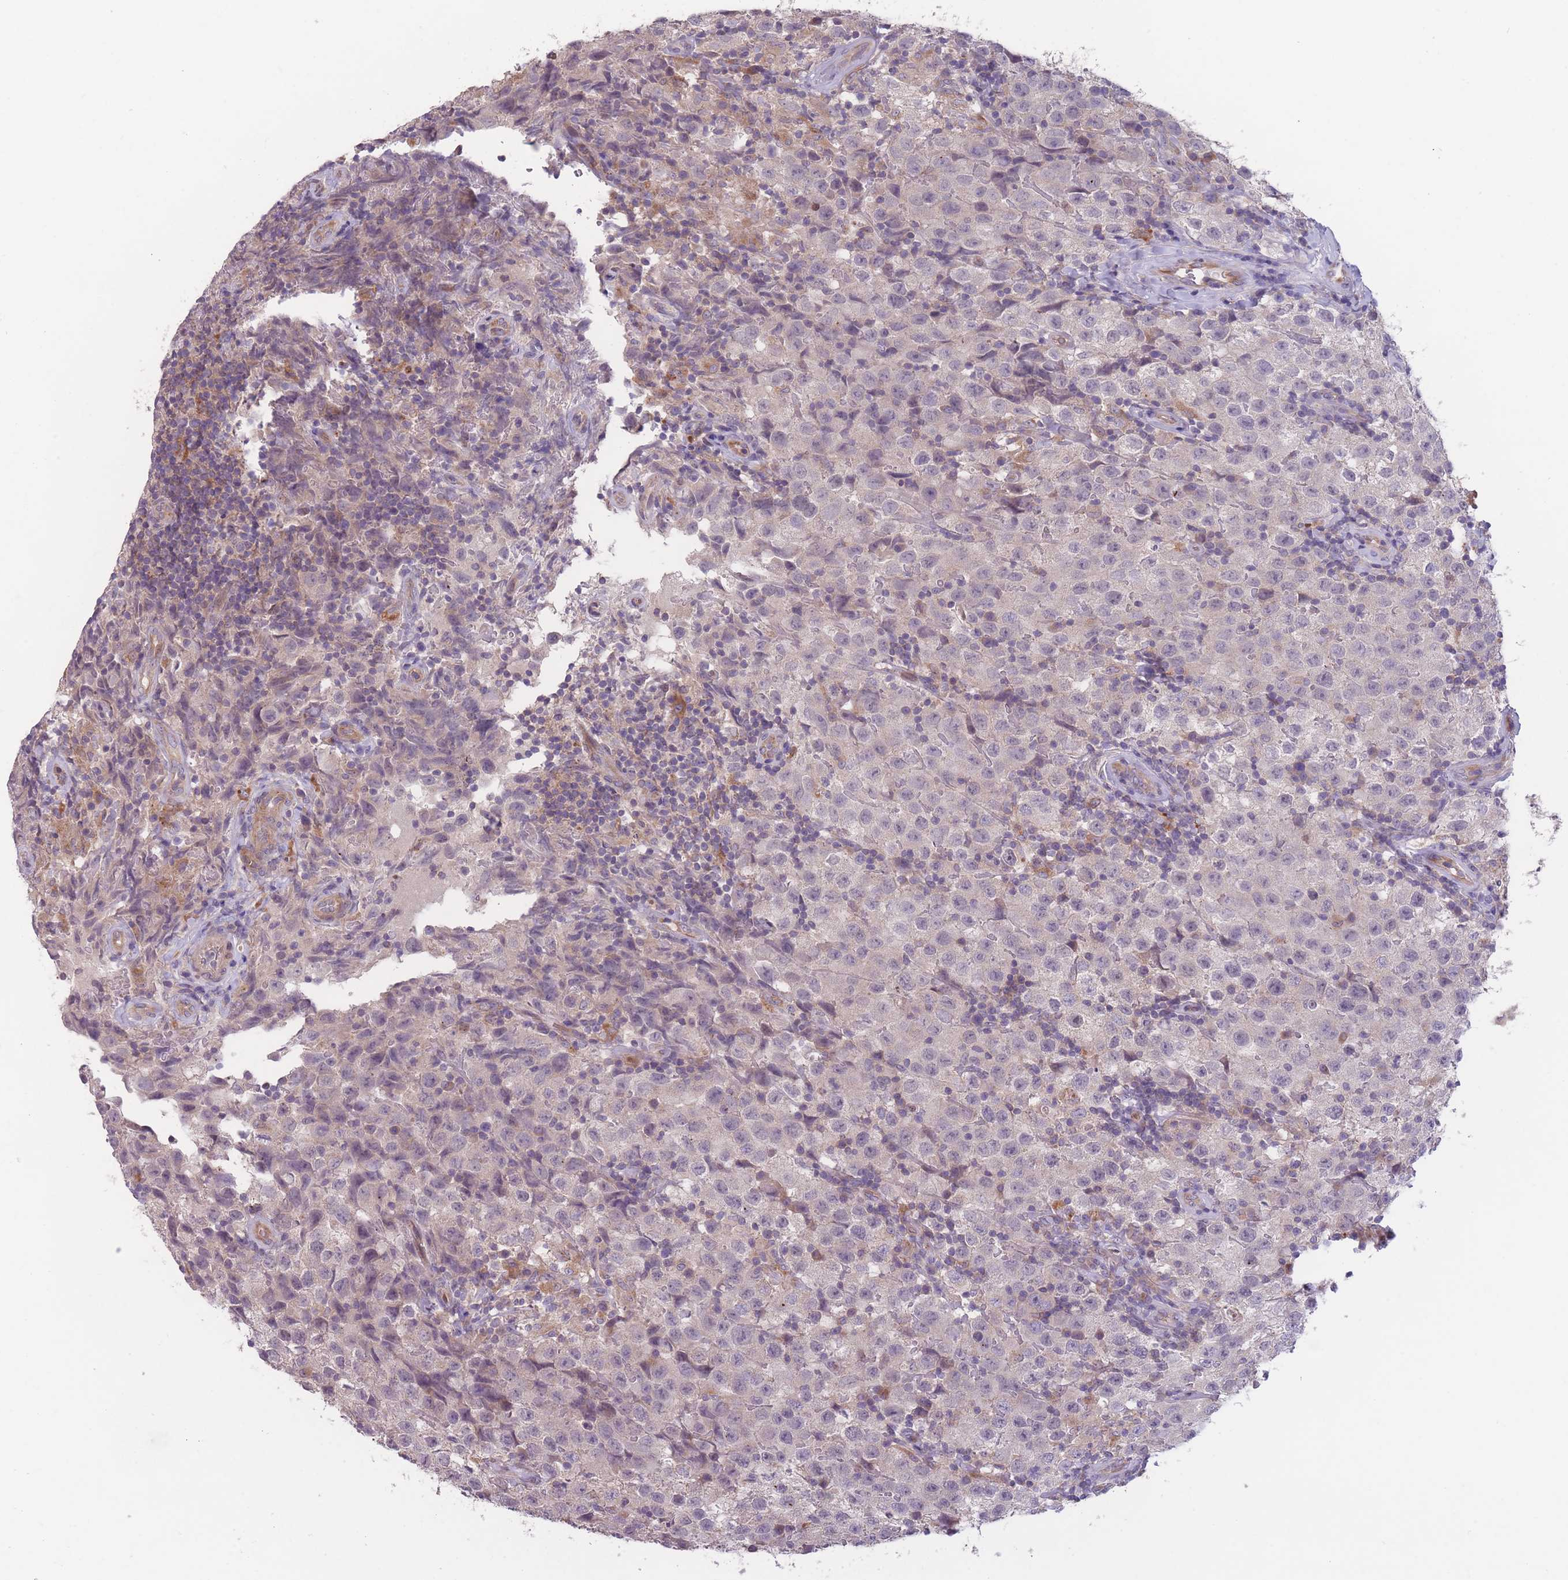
{"staining": {"intensity": "negative", "quantity": "none", "location": "none"}, "tissue": "testis cancer", "cell_type": "Tumor cells", "image_type": "cancer", "snomed": [{"axis": "morphology", "description": "Seminoma, NOS"}, {"axis": "morphology", "description": "Carcinoma, Embryonal, NOS"}, {"axis": "topography", "description": "Testis"}], "caption": "High magnification brightfield microscopy of embryonal carcinoma (testis) stained with DAB (3,3'-diaminobenzidine) (brown) and counterstained with hematoxylin (blue): tumor cells show no significant expression. Brightfield microscopy of immunohistochemistry (IHC) stained with DAB (3,3'-diaminobenzidine) (brown) and hematoxylin (blue), captured at high magnification.", "gene": "ITPKC", "patient": {"sex": "male", "age": 41}}